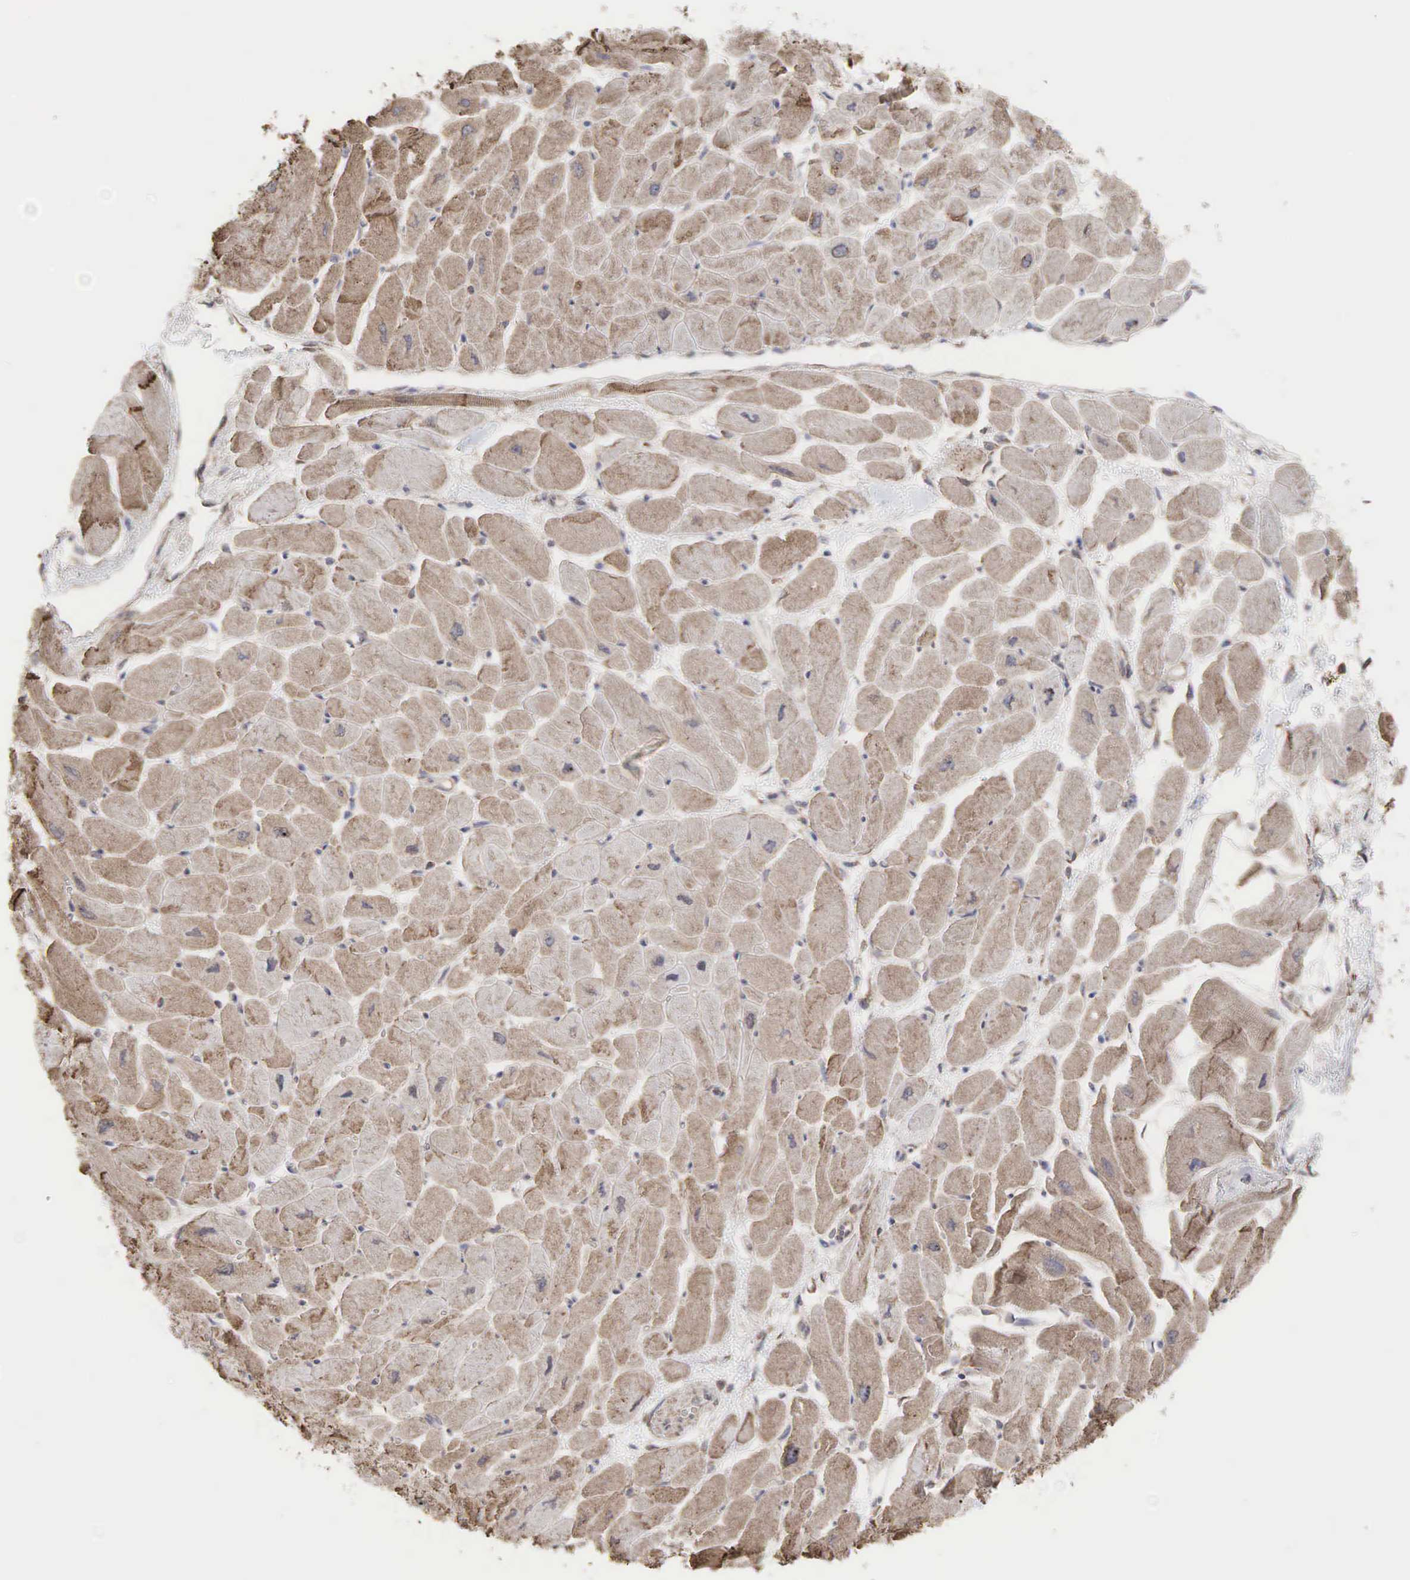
{"staining": {"intensity": "weak", "quantity": ">75%", "location": "cytoplasmic/membranous"}, "tissue": "heart muscle", "cell_type": "Cardiomyocytes", "image_type": "normal", "snomed": [{"axis": "morphology", "description": "Normal tissue, NOS"}, {"axis": "topography", "description": "Heart"}], "caption": "Cardiomyocytes exhibit low levels of weak cytoplasmic/membranous positivity in approximately >75% of cells in unremarkable human heart muscle.", "gene": "PABPC5", "patient": {"sex": "female", "age": 54}}